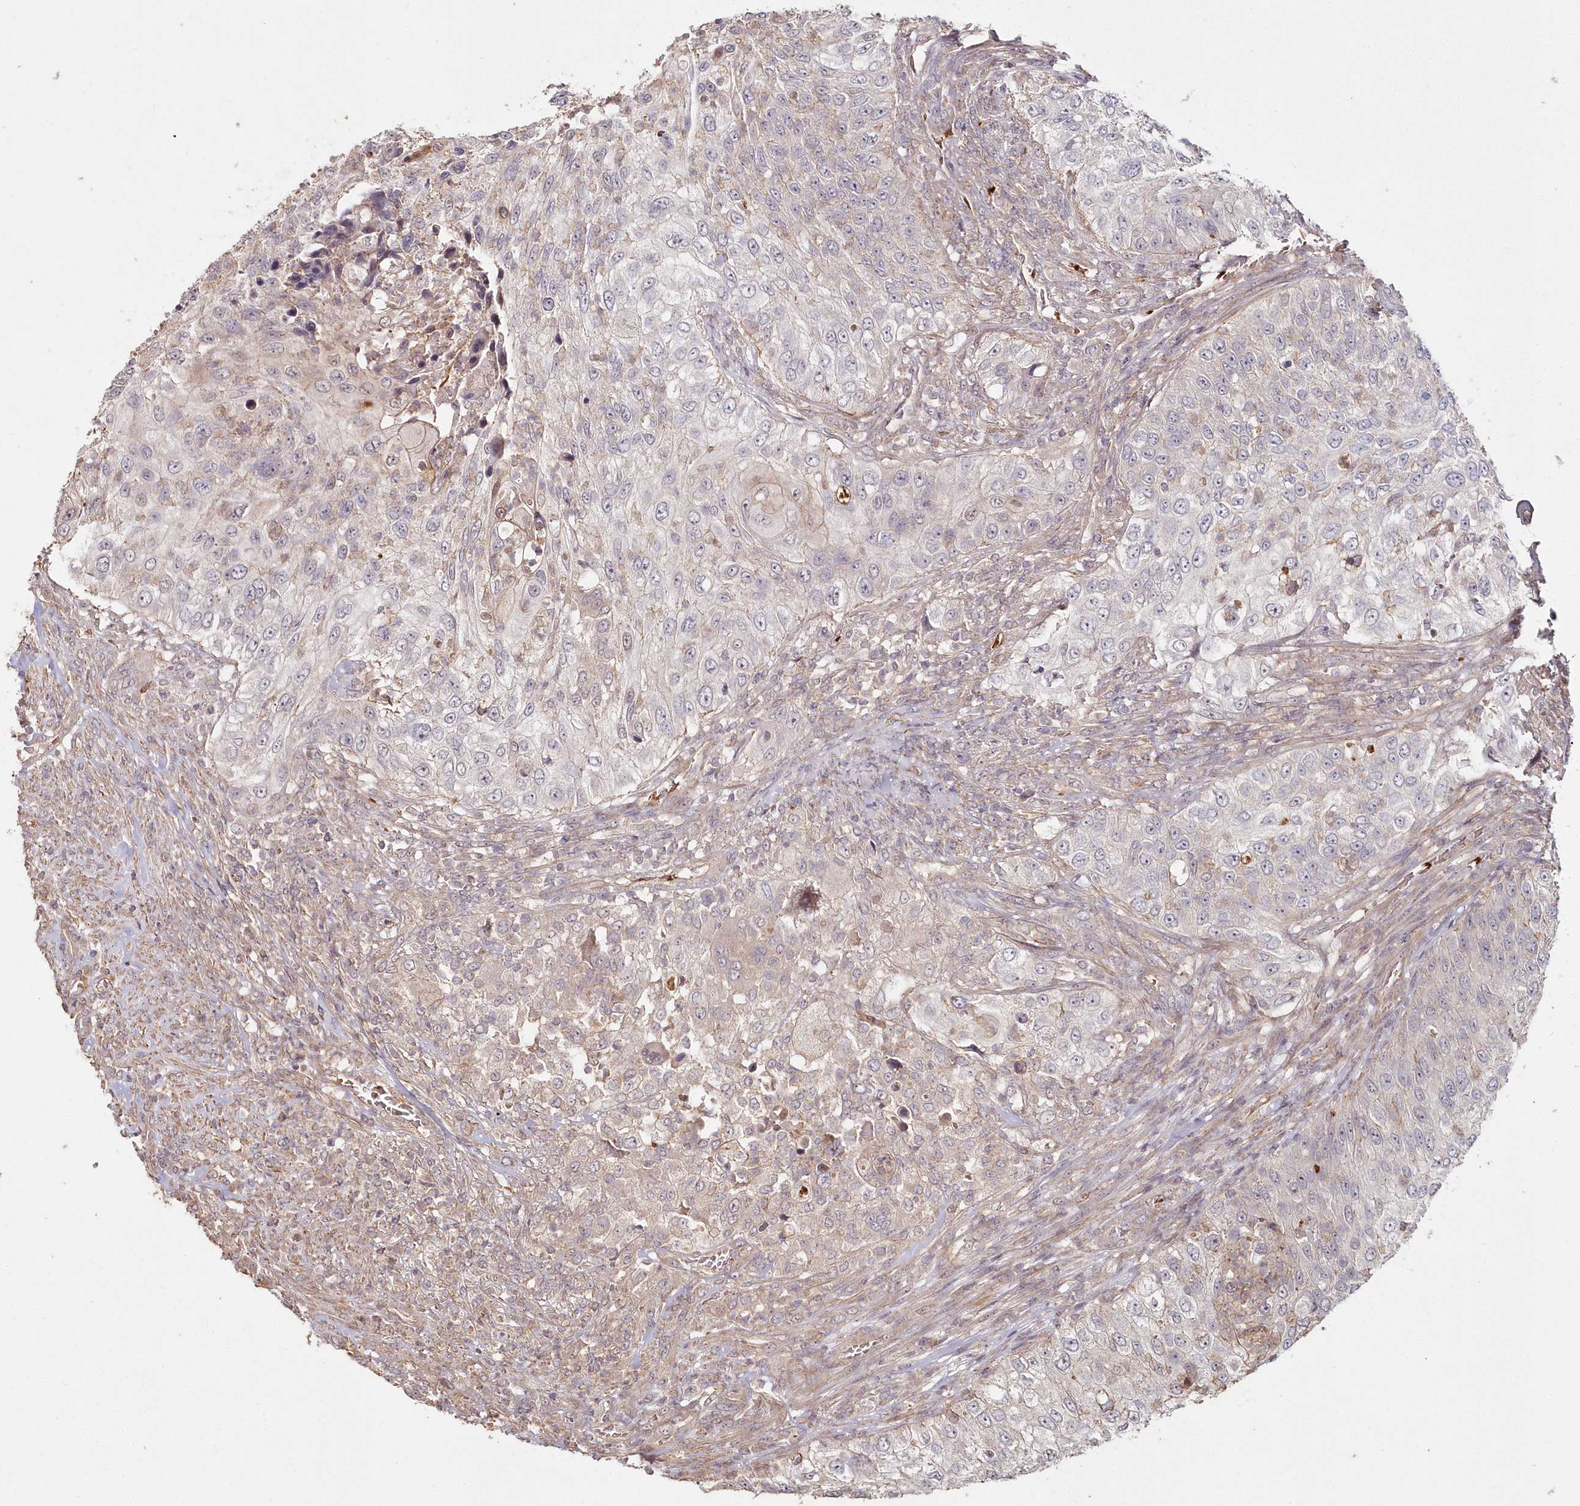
{"staining": {"intensity": "weak", "quantity": "<25%", "location": "cytoplasmic/membranous"}, "tissue": "urothelial cancer", "cell_type": "Tumor cells", "image_type": "cancer", "snomed": [{"axis": "morphology", "description": "Urothelial carcinoma, High grade"}, {"axis": "topography", "description": "Urinary bladder"}], "caption": "DAB (3,3'-diaminobenzidine) immunohistochemical staining of human high-grade urothelial carcinoma shows no significant positivity in tumor cells.", "gene": "HYCC2", "patient": {"sex": "female", "age": 60}}